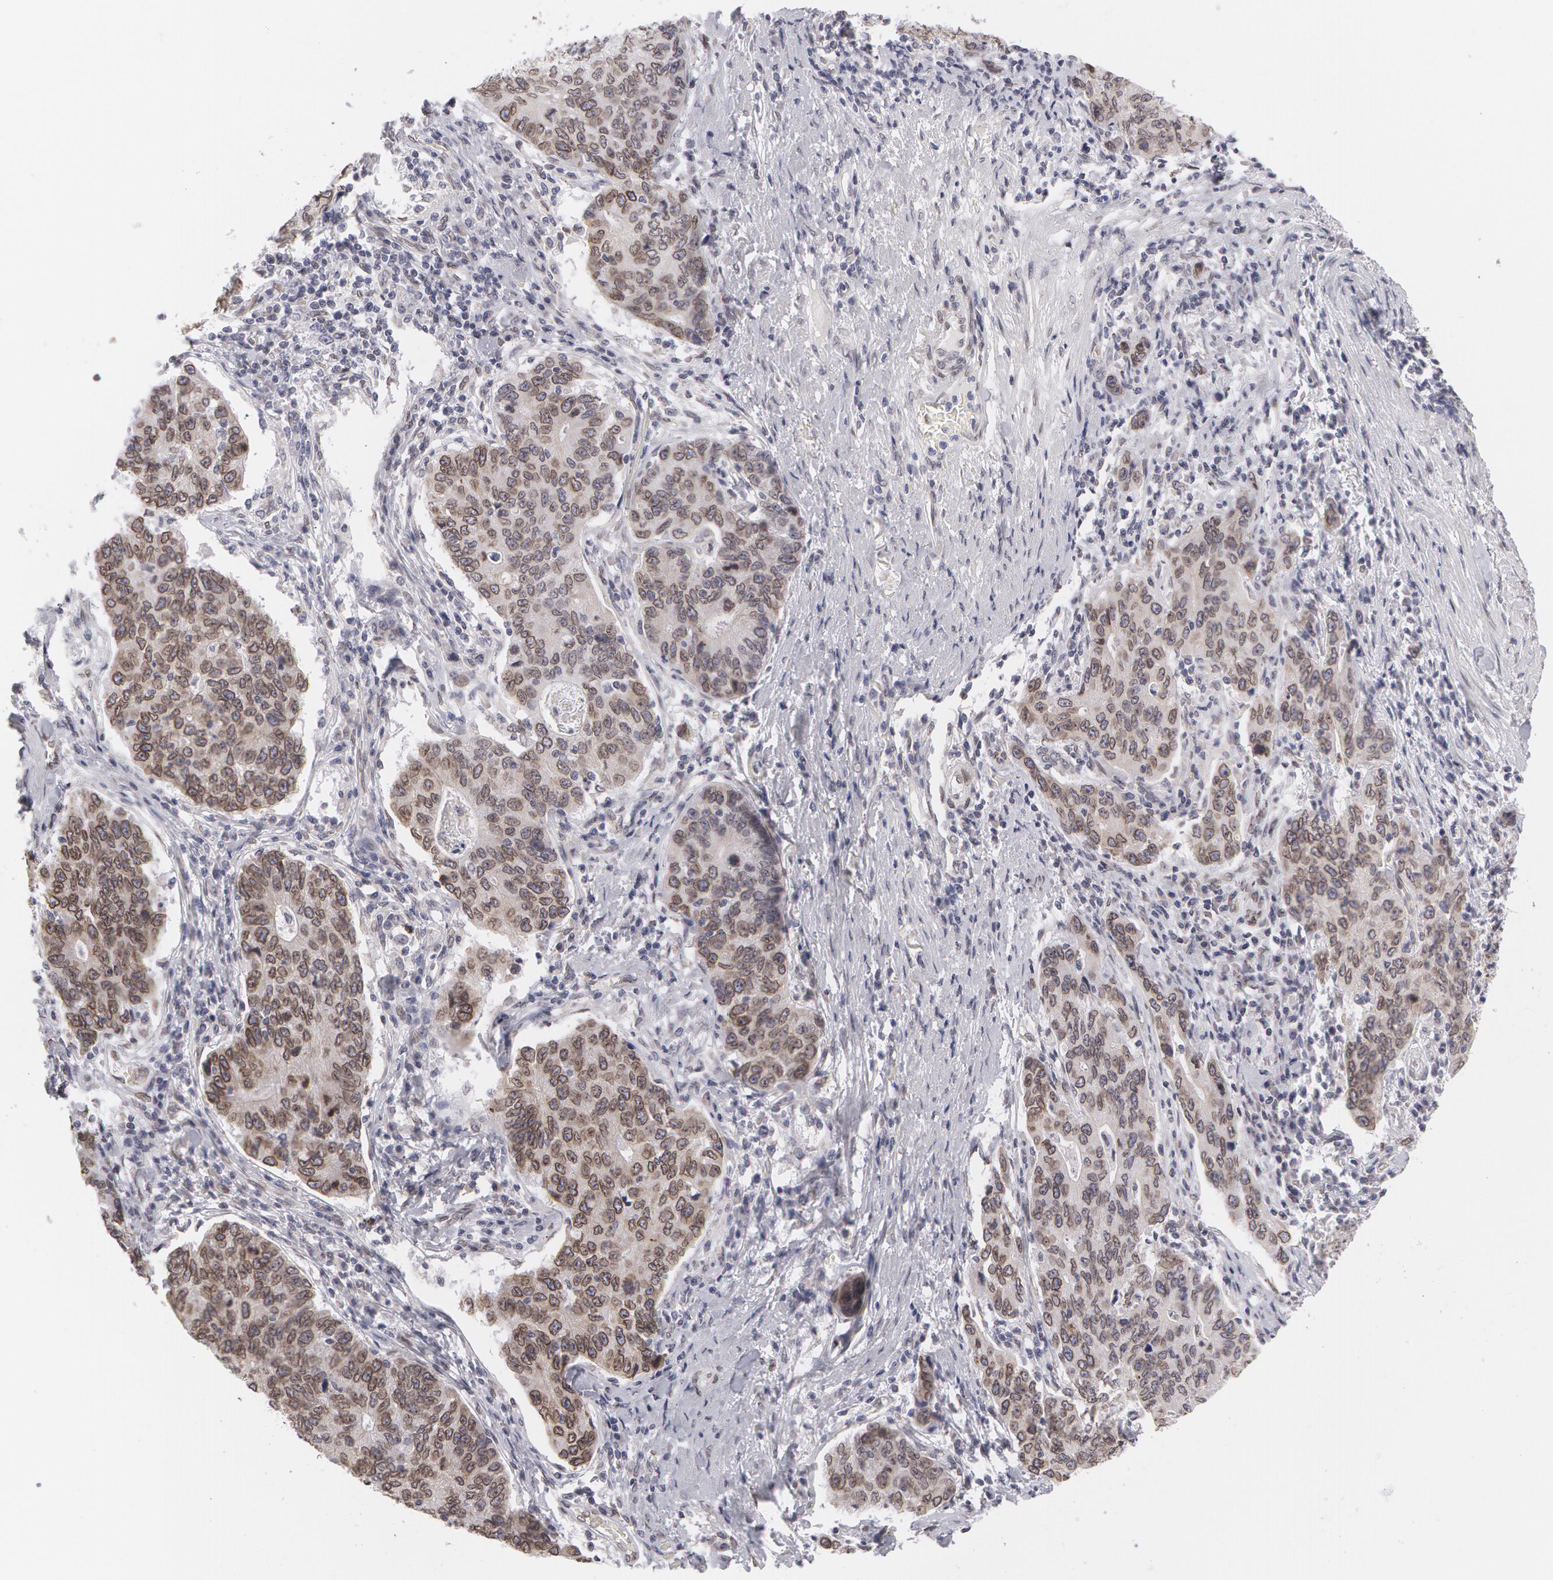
{"staining": {"intensity": "moderate", "quantity": "25%-75%", "location": "cytoplasmic/membranous,nuclear"}, "tissue": "stomach cancer", "cell_type": "Tumor cells", "image_type": "cancer", "snomed": [{"axis": "morphology", "description": "Adenocarcinoma, NOS"}, {"axis": "topography", "description": "Esophagus"}, {"axis": "topography", "description": "Stomach"}], "caption": "Moderate cytoplasmic/membranous and nuclear staining for a protein is identified in about 25%-75% of tumor cells of adenocarcinoma (stomach) using IHC.", "gene": "EMD", "patient": {"sex": "male", "age": 74}}